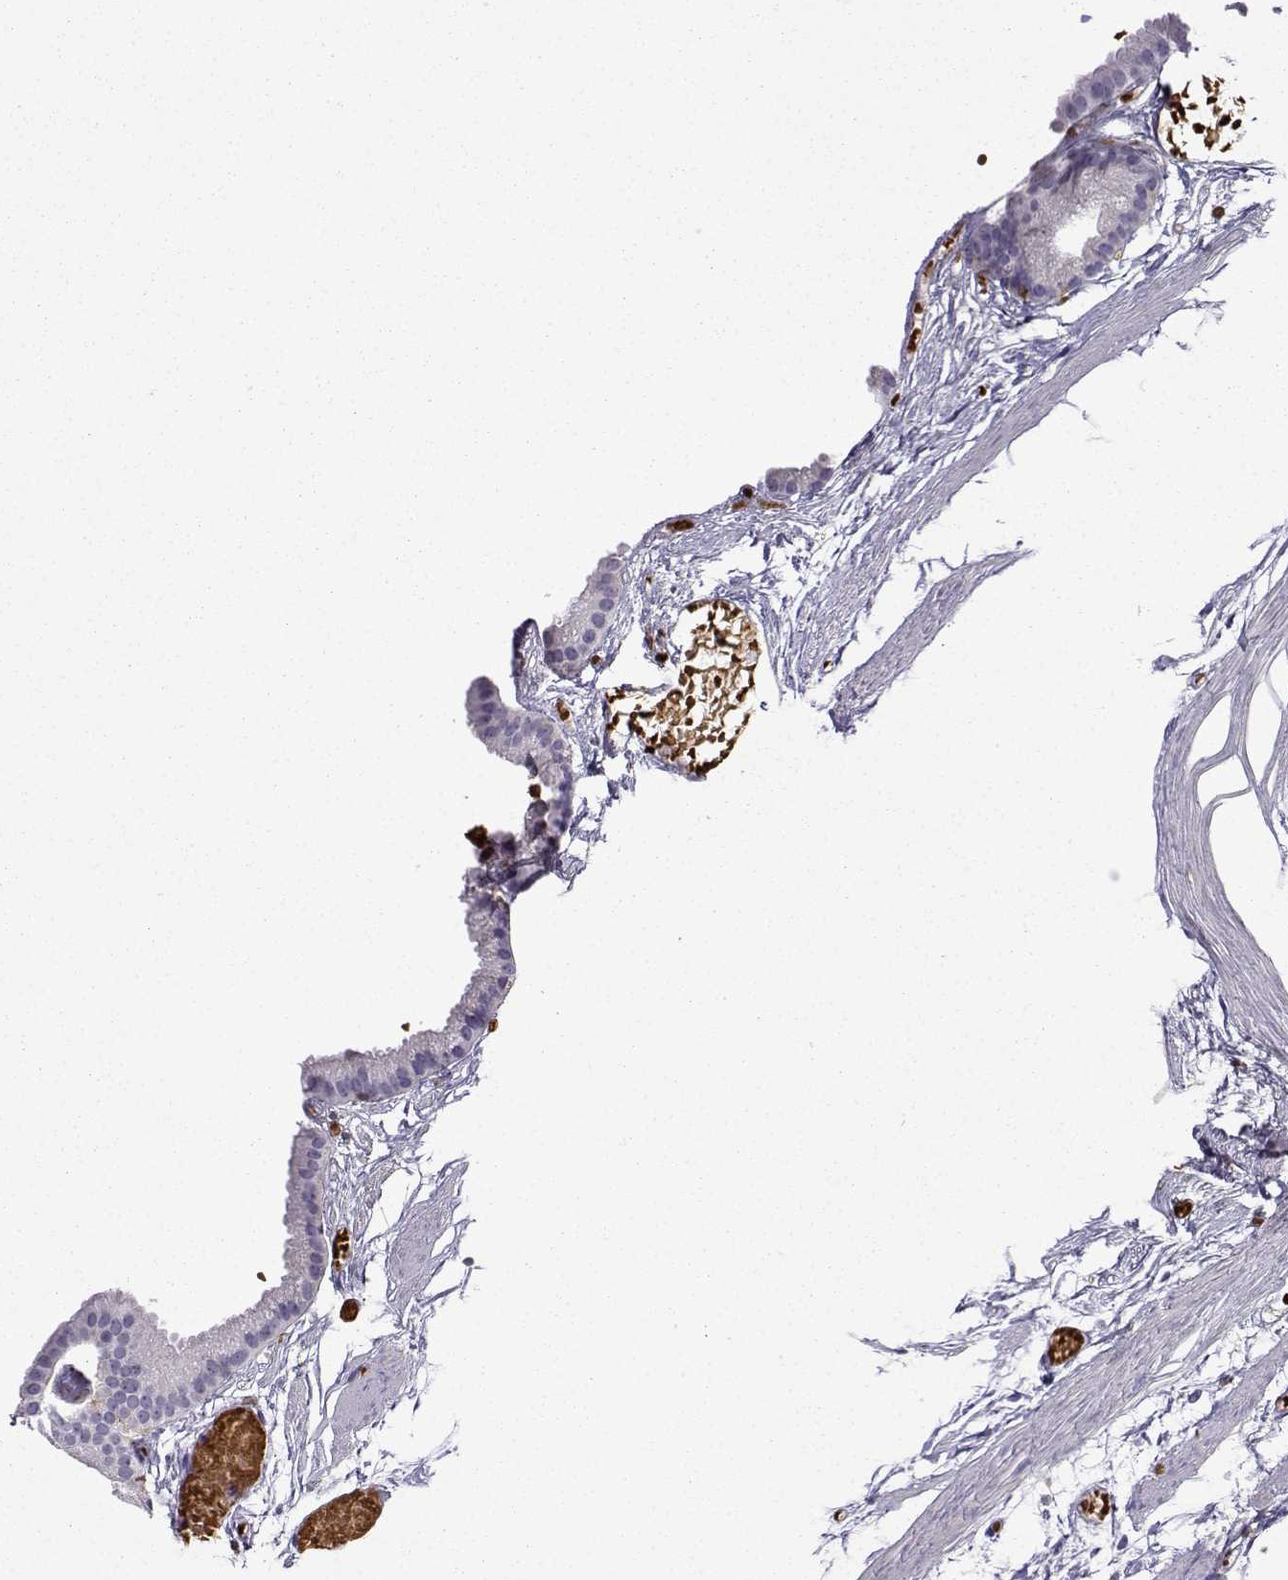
{"staining": {"intensity": "negative", "quantity": "none", "location": "none"}, "tissue": "gallbladder", "cell_type": "Glandular cells", "image_type": "normal", "snomed": [{"axis": "morphology", "description": "Normal tissue, NOS"}, {"axis": "topography", "description": "Gallbladder"}], "caption": "Micrograph shows no significant protein staining in glandular cells of unremarkable gallbladder.", "gene": "DOCK10", "patient": {"sex": "female", "age": 45}}